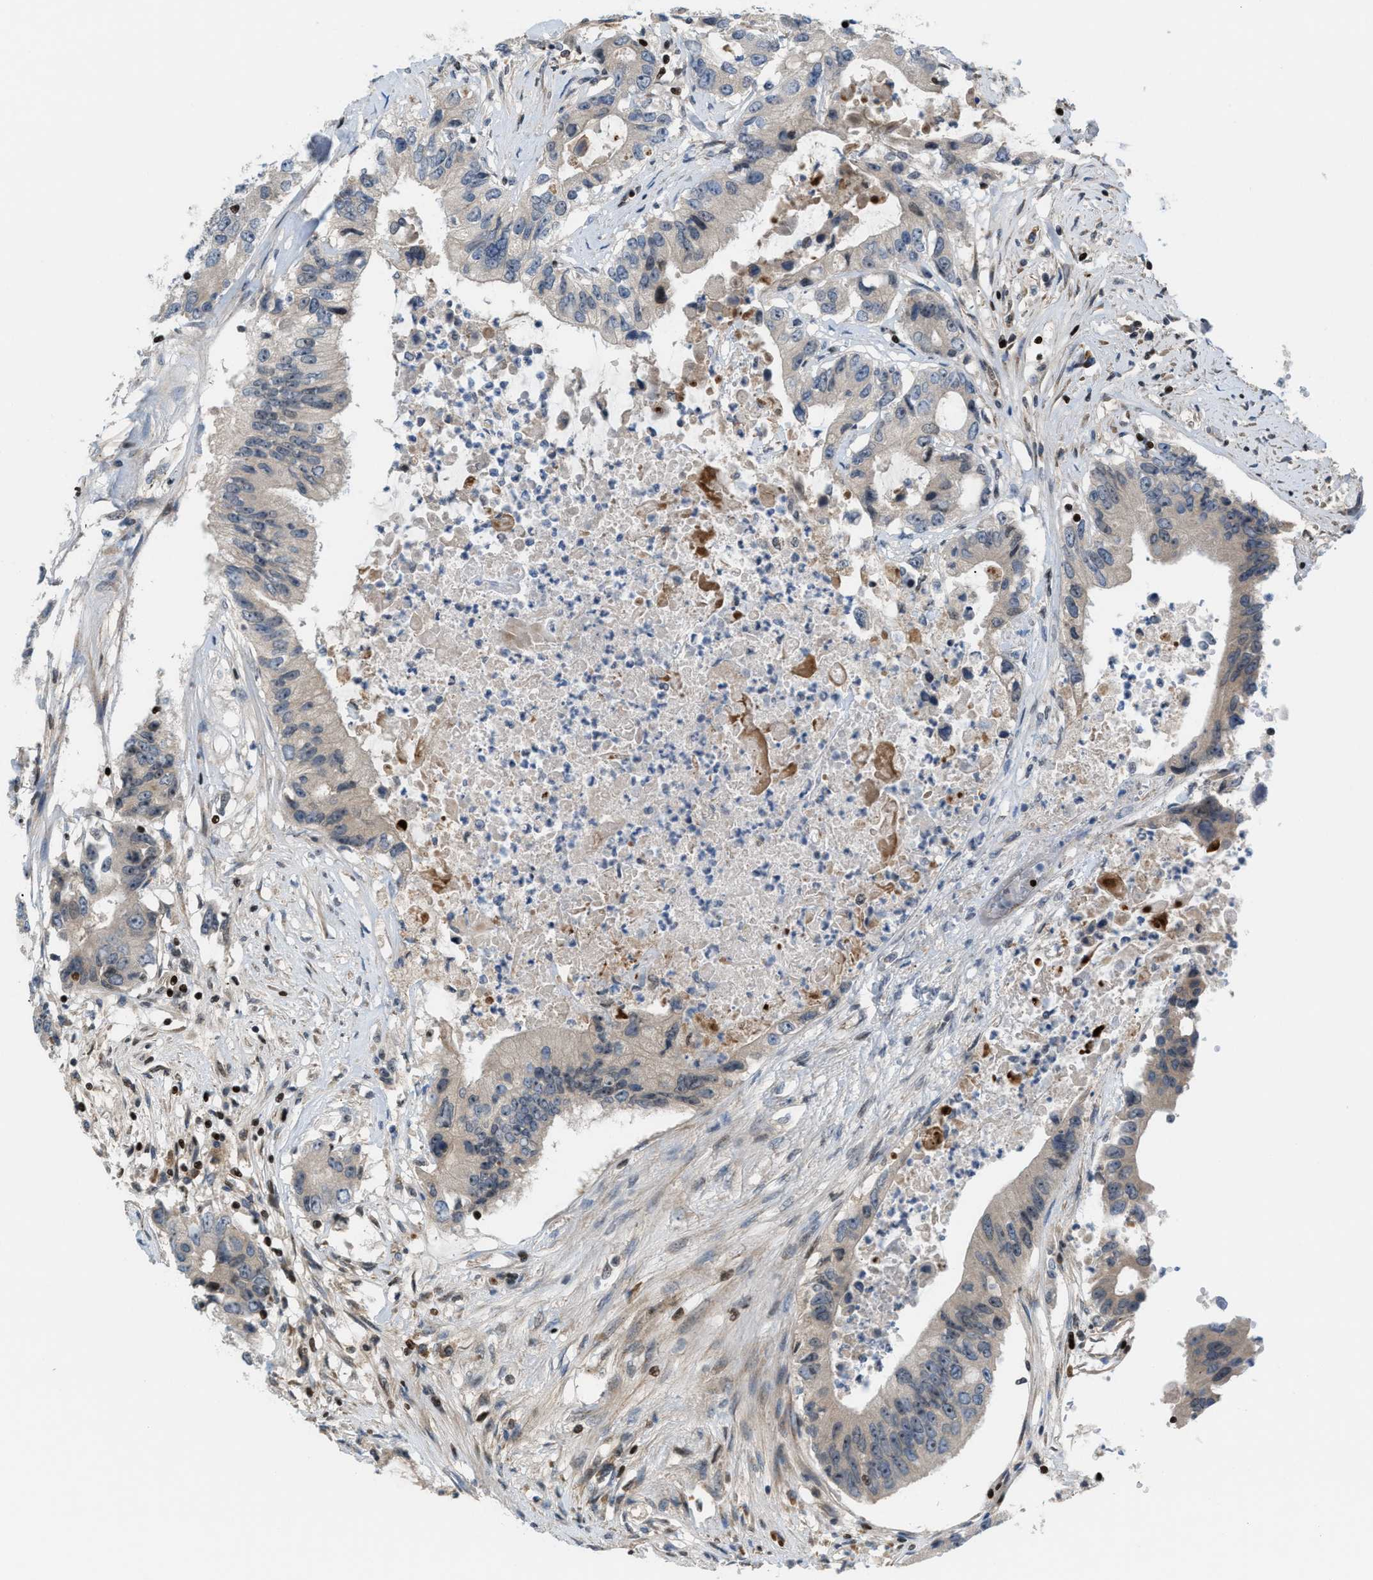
{"staining": {"intensity": "weak", "quantity": "<25%", "location": "cytoplasmic/membranous"}, "tissue": "colorectal cancer", "cell_type": "Tumor cells", "image_type": "cancer", "snomed": [{"axis": "morphology", "description": "Adenocarcinoma, NOS"}, {"axis": "topography", "description": "Colon"}], "caption": "Protein analysis of colorectal cancer reveals no significant staining in tumor cells.", "gene": "ZNF276", "patient": {"sex": "female", "age": 77}}